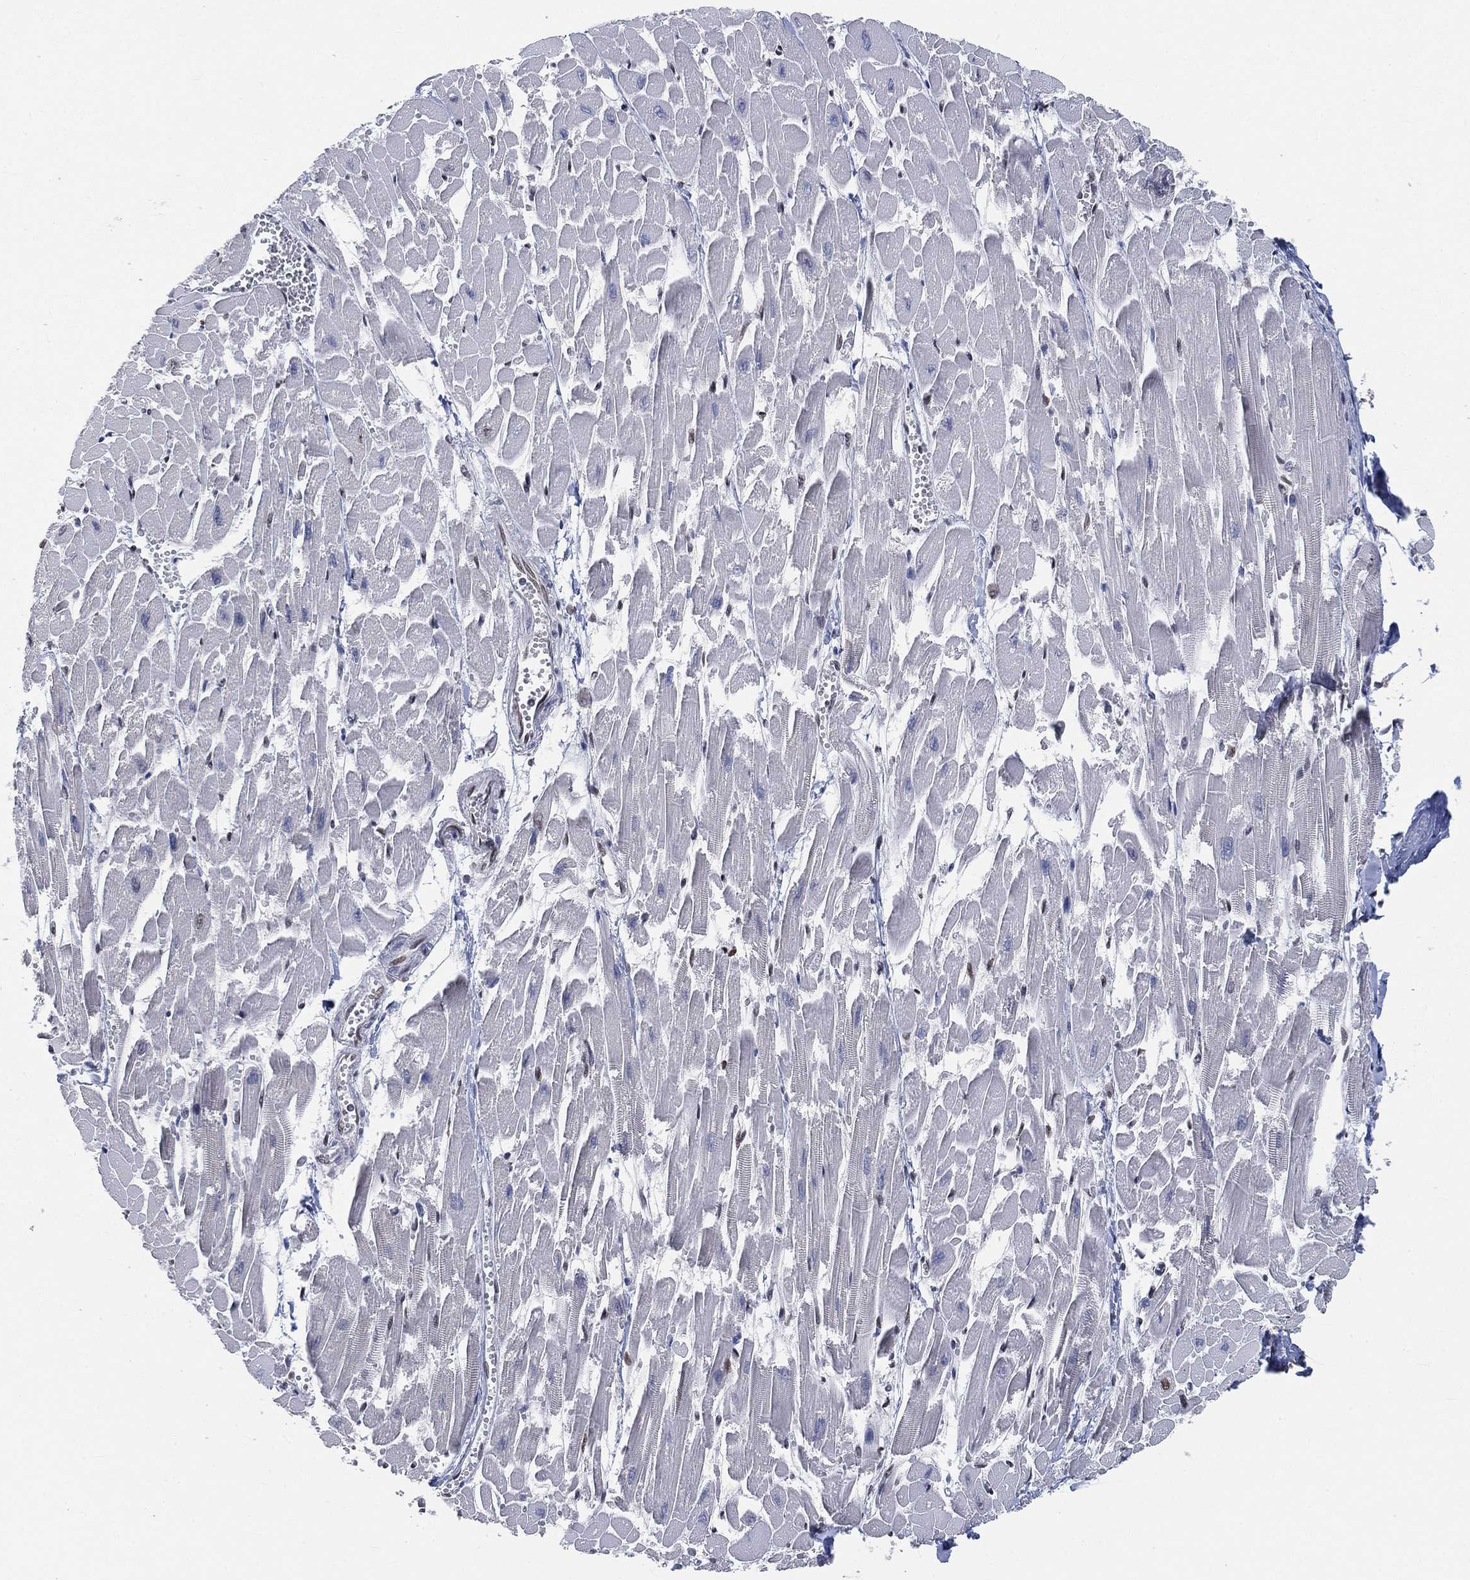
{"staining": {"intensity": "moderate", "quantity": "25%-75%", "location": "nuclear"}, "tissue": "heart muscle", "cell_type": "Cardiomyocytes", "image_type": "normal", "snomed": [{"axis": "morphology", "description": "Normal tissue, NOS"}, {"axis": "topography", "description": "Heart"}], "caption": "An image of human heart muscle stained for a protein reveals moderate nuclear brown staining in cardiomyocytes. The staining was performed using DAB (3,3'-diaminobenzidine), with brown indicating positive protein expression. Nuclei are stained blue with hematoxylin.", "gene": "YLPM1", "patient": {"sex": "female", "age": 52}}